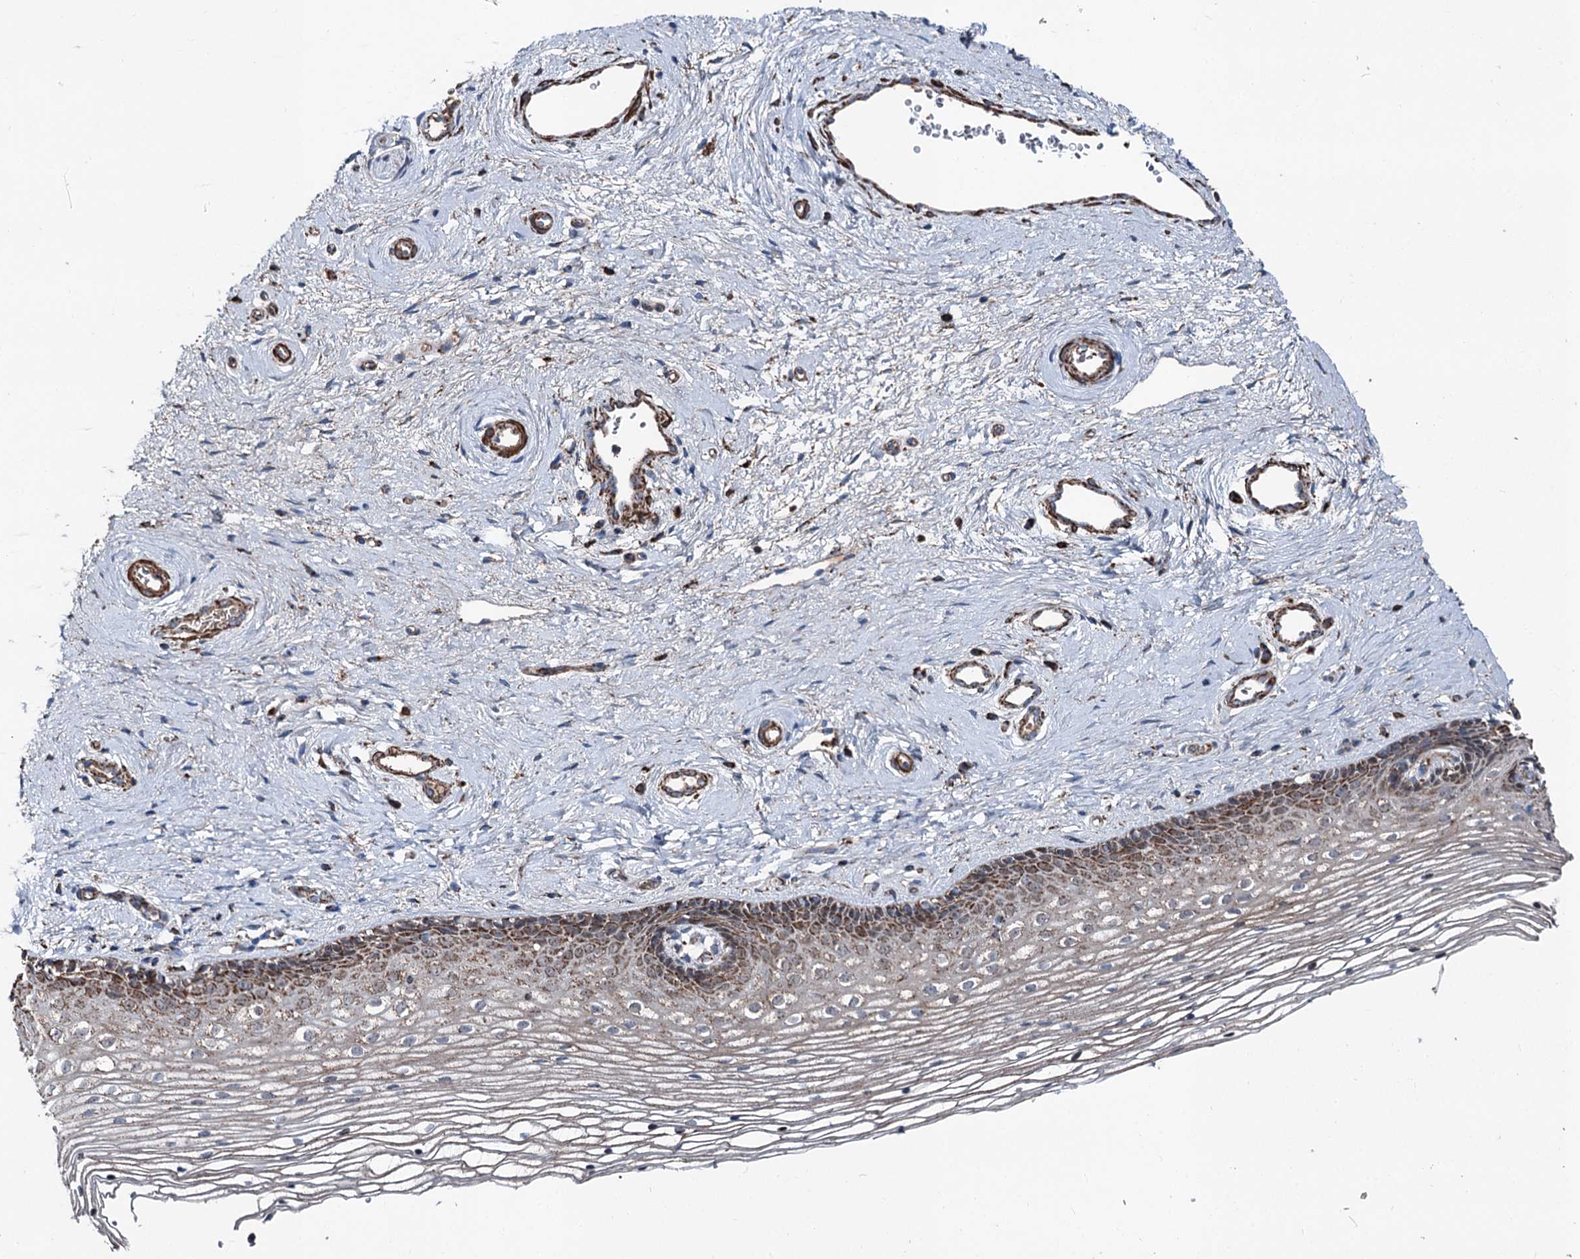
{"staining": {"intensity": "moderate", "quantity": ">75%", "location": "cytoplasmic/membranous"}, "tissue": "vagina", "cell_type": "Squamous epithelial cells", "image_type": "normal", "snomed": [{"axis": "morphology", "description": "Normal tissue, NOS"}, {"axis": "topography", "description": "Vagina"}], "caption": "Protein analysis of normal vagina reveals moderate cytoplasmic/membranous staining in approximately >75% of squamous epithelial cells. The staining is performed using DAB brown chromogen to label protein expression. The nuclei are counter-stained blue using hematoxylin.", "gene": "DDIAS", "patient": {"sex": "female", "age": 46}}